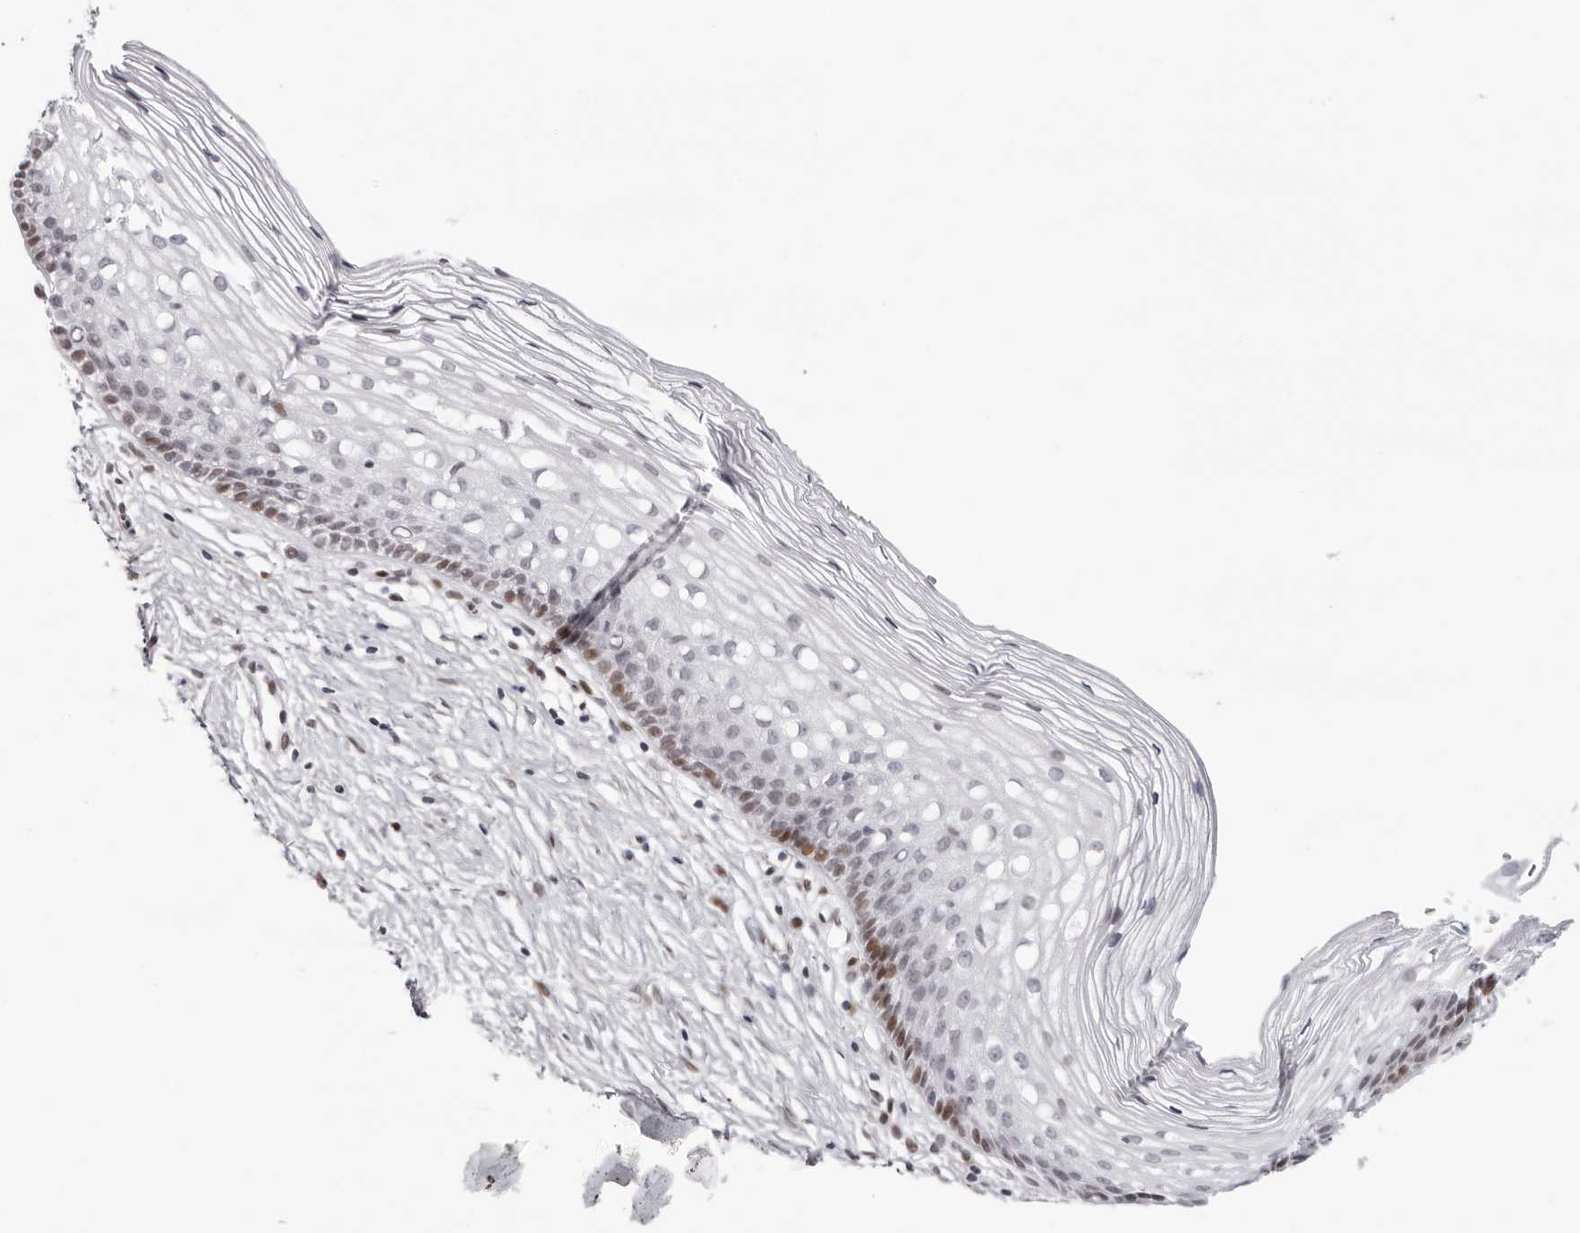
{"staining": {"intensity": "moderate", "quantity": "25%-75%", "location": "nuclear"}, "tissue": "cervix", "cell_type": "Glandular cells", "image_type": "normal", "snomed": [{"axis": "morphology", "description": "Normal tissue, NOS"}, {"axis": "topography", "description": "Cervix"}], "caption": "This histopathology image demonstrates benign cervix stained with IHC to label a protein in brown. The nuclear of glandular cells show moderate positivity for the protein. Nuclei are counter-stained blue.", "gene": "NTPCR", "patient": {"sex": "female", "age": 27}}